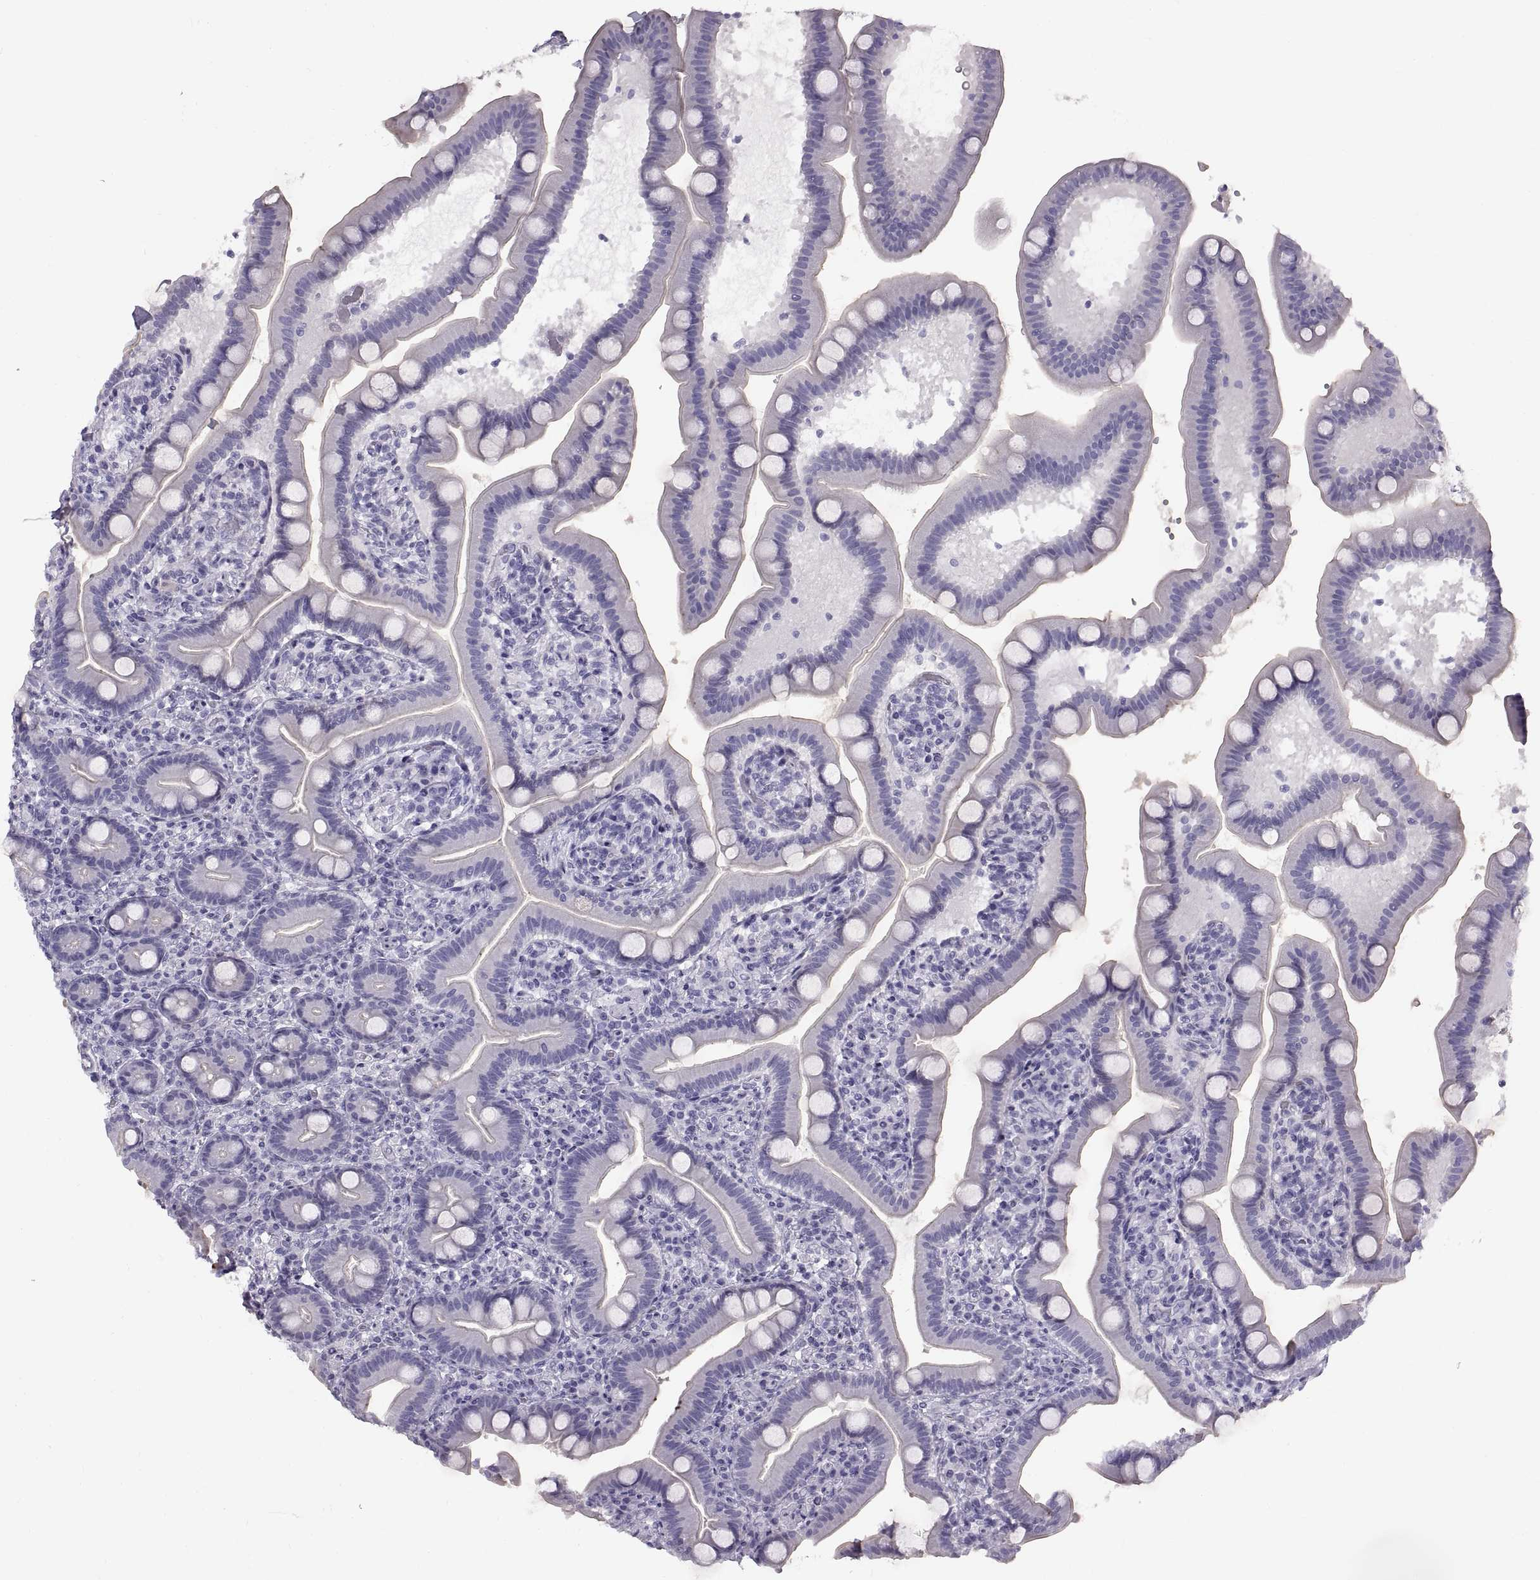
{"staining": {"intensity": "negative", "quantity": "none", "location": "none"}, "tissue": "small intestine", "cell_type": "Glandular cells", "image_type": "normal", "snomed": [{"axis": "morphology", "description": "Normal tissue, NOS"}, {"axis": "topography", "description": "Small intestine"}], "caption": "DAB (3,3'-diaminobenzidine) immunohistochemical staining of benign human small intestine demonstrates no significant staining in glandular cells. Brightfield microscopy of immunohistochemistry stained with DAB (brown) and hematoxylin (blue), captured at high magnification.", "gene": "WFDC8", "patient": {"sex": "male", "age": 66}}